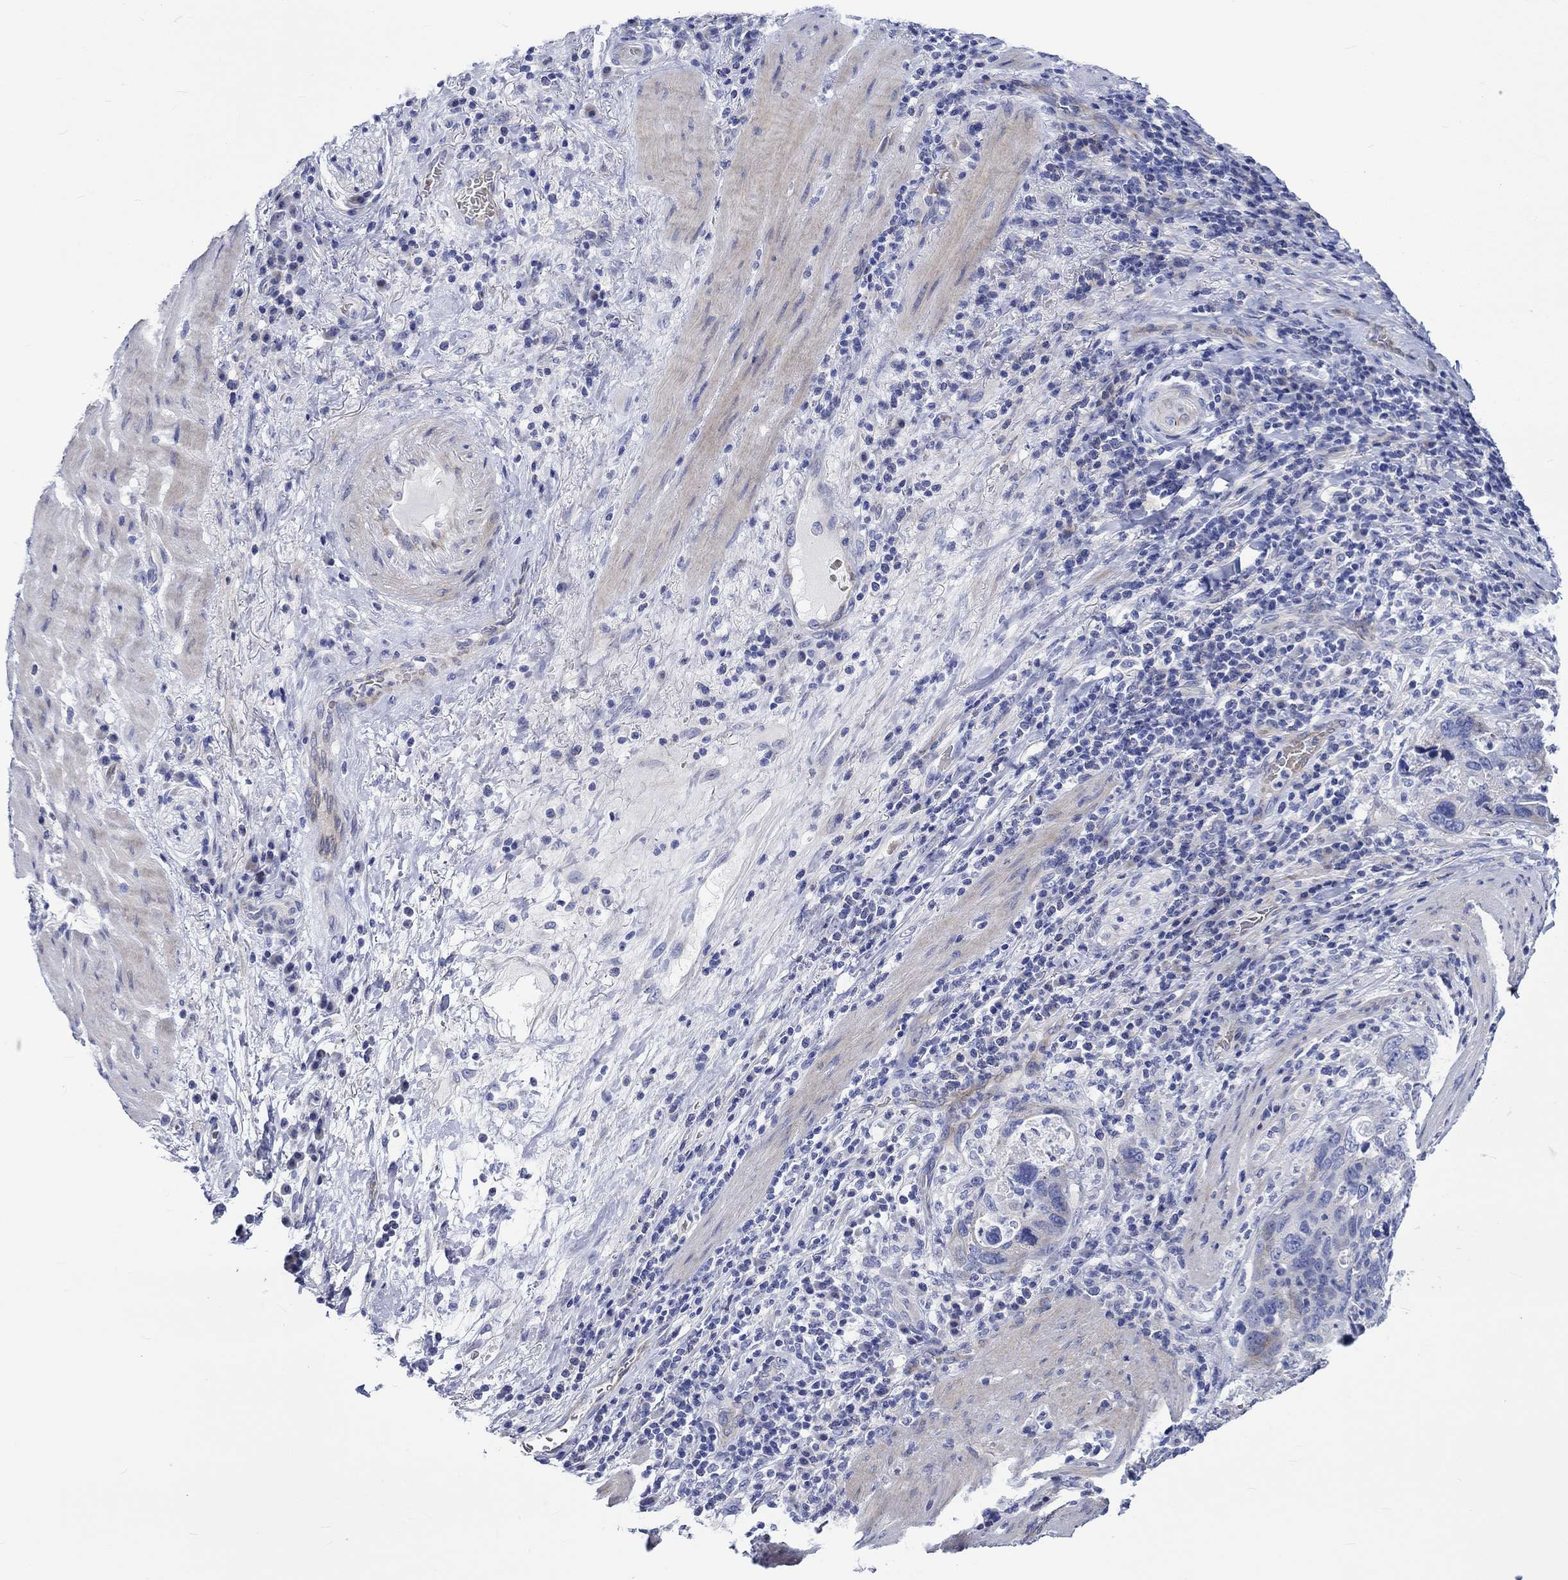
{"staining": {"intensity": "negative", "quantity": "none", "location": "none"}, "tissue": "stomach cancer", "cell_type": "Tumor cells", "image_type": "cancer", "snomed": [{"axis": "morphology", "description": "Adenocarcinoma, NOS"}, {"axis": "topography", "description": "Stomach"}], "caption": "Immunohistochemistry (IHC) of stomach adenocarcinoma demonstrates no staining in tumor cells. (Stains: DAB IHC with hematoxylin counter stain, Microscopy: brightfield microscopy at high magnification).", "gene": "NRIP3", "patient": {"sex": "male", "age": 54}}